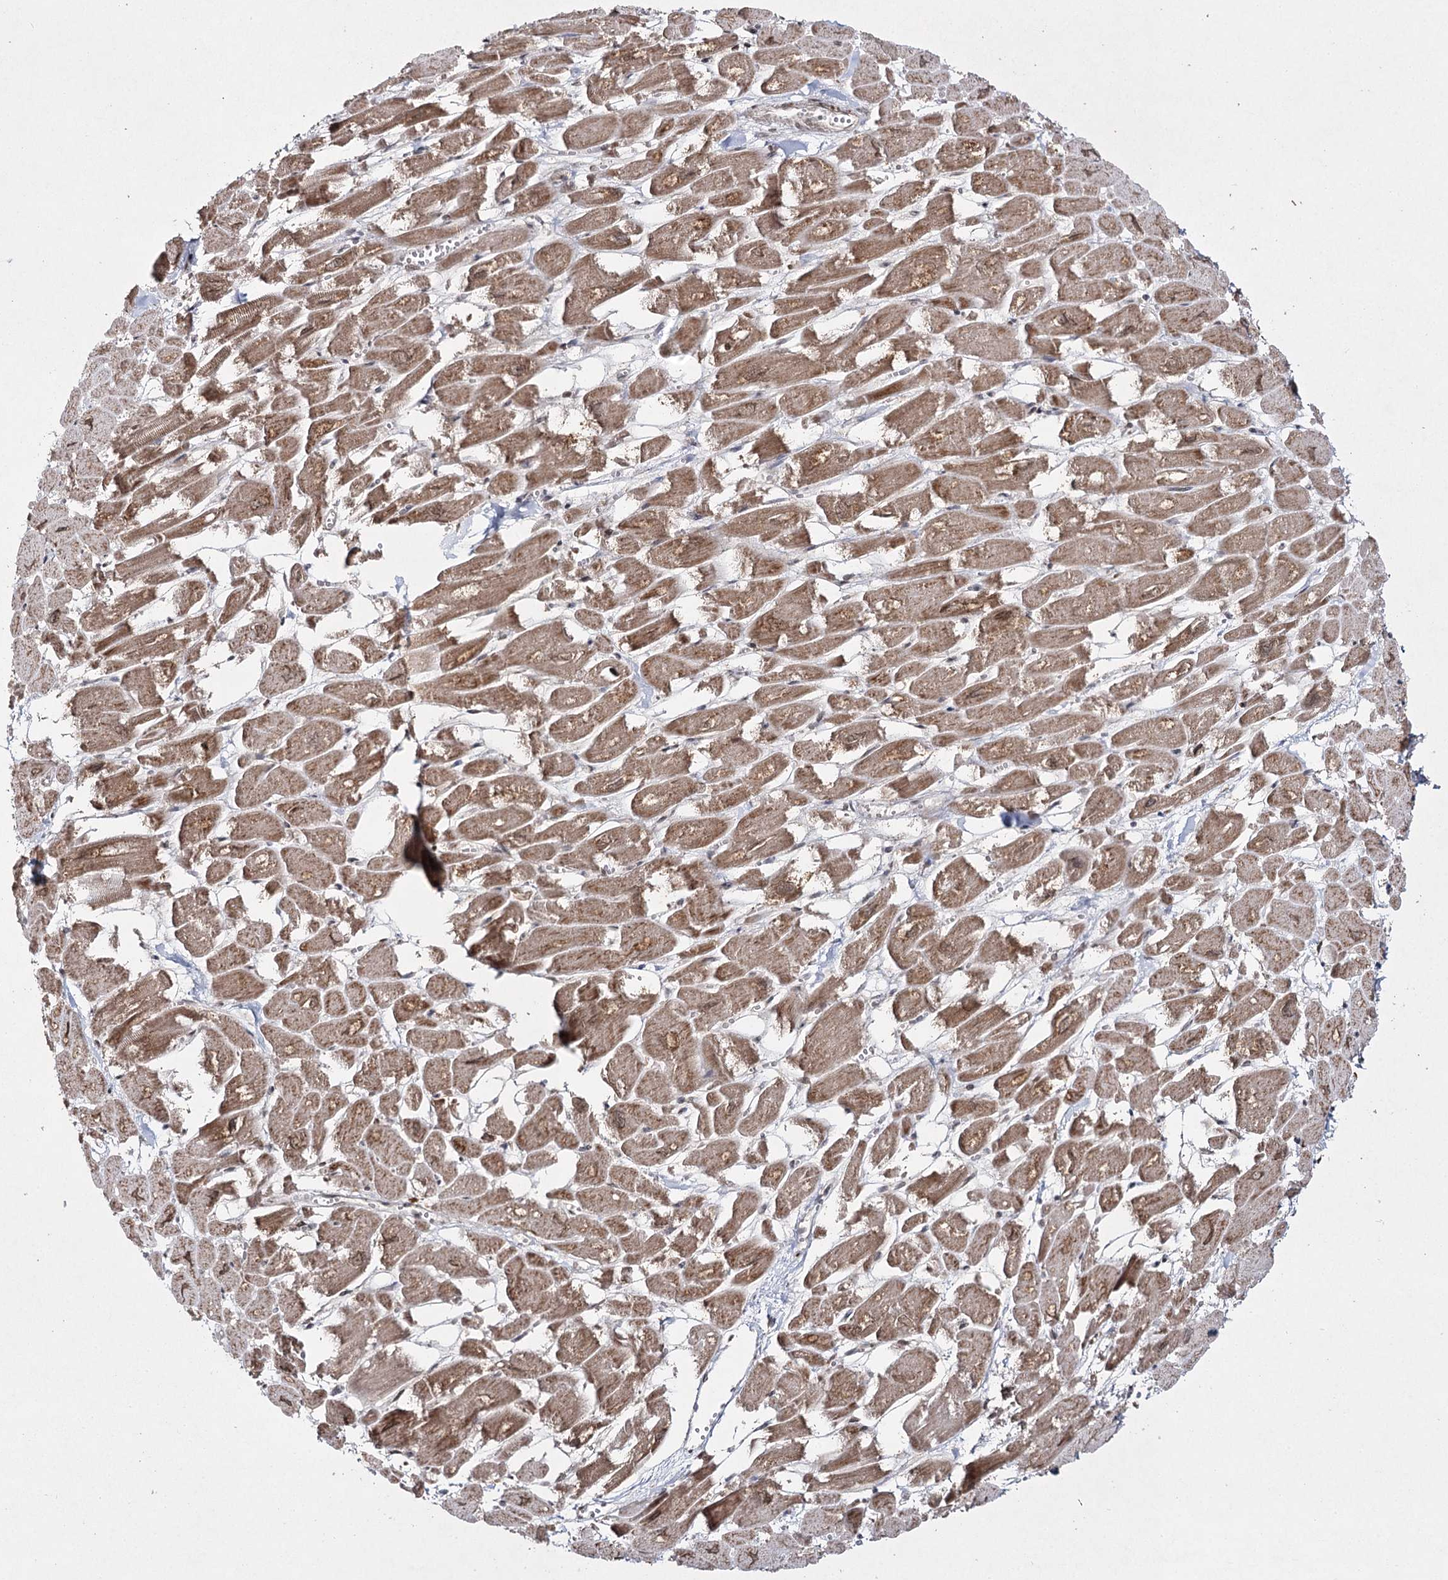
{"staining": {"intensity": "moderate", "quantity": ">75%", "location": "cytoplasmic/membranous"}, "tissue": "heart muscle", "cell_type": "Cardiomyocytes", "image_type": "normal", "snomed": [{"axis": "morphology", "description": "Normal tissue, NOS"}, {"axis": "topography", "description": "Heart"}], "caption": "The micrograph shows immunohistochemical staining of benign heart muscle. There is moderate cytoplasmic/membranous positivity is identified in approximately >75% of cardiomyocytes. Using DAB (3,3'-diaminobenzidine) (brown) and hematoxylin (blue) stains, captured at high magnification using brightfield microscopy.", "gene": "TRNT1", "patient": {"sex": "male", "age": 54}}